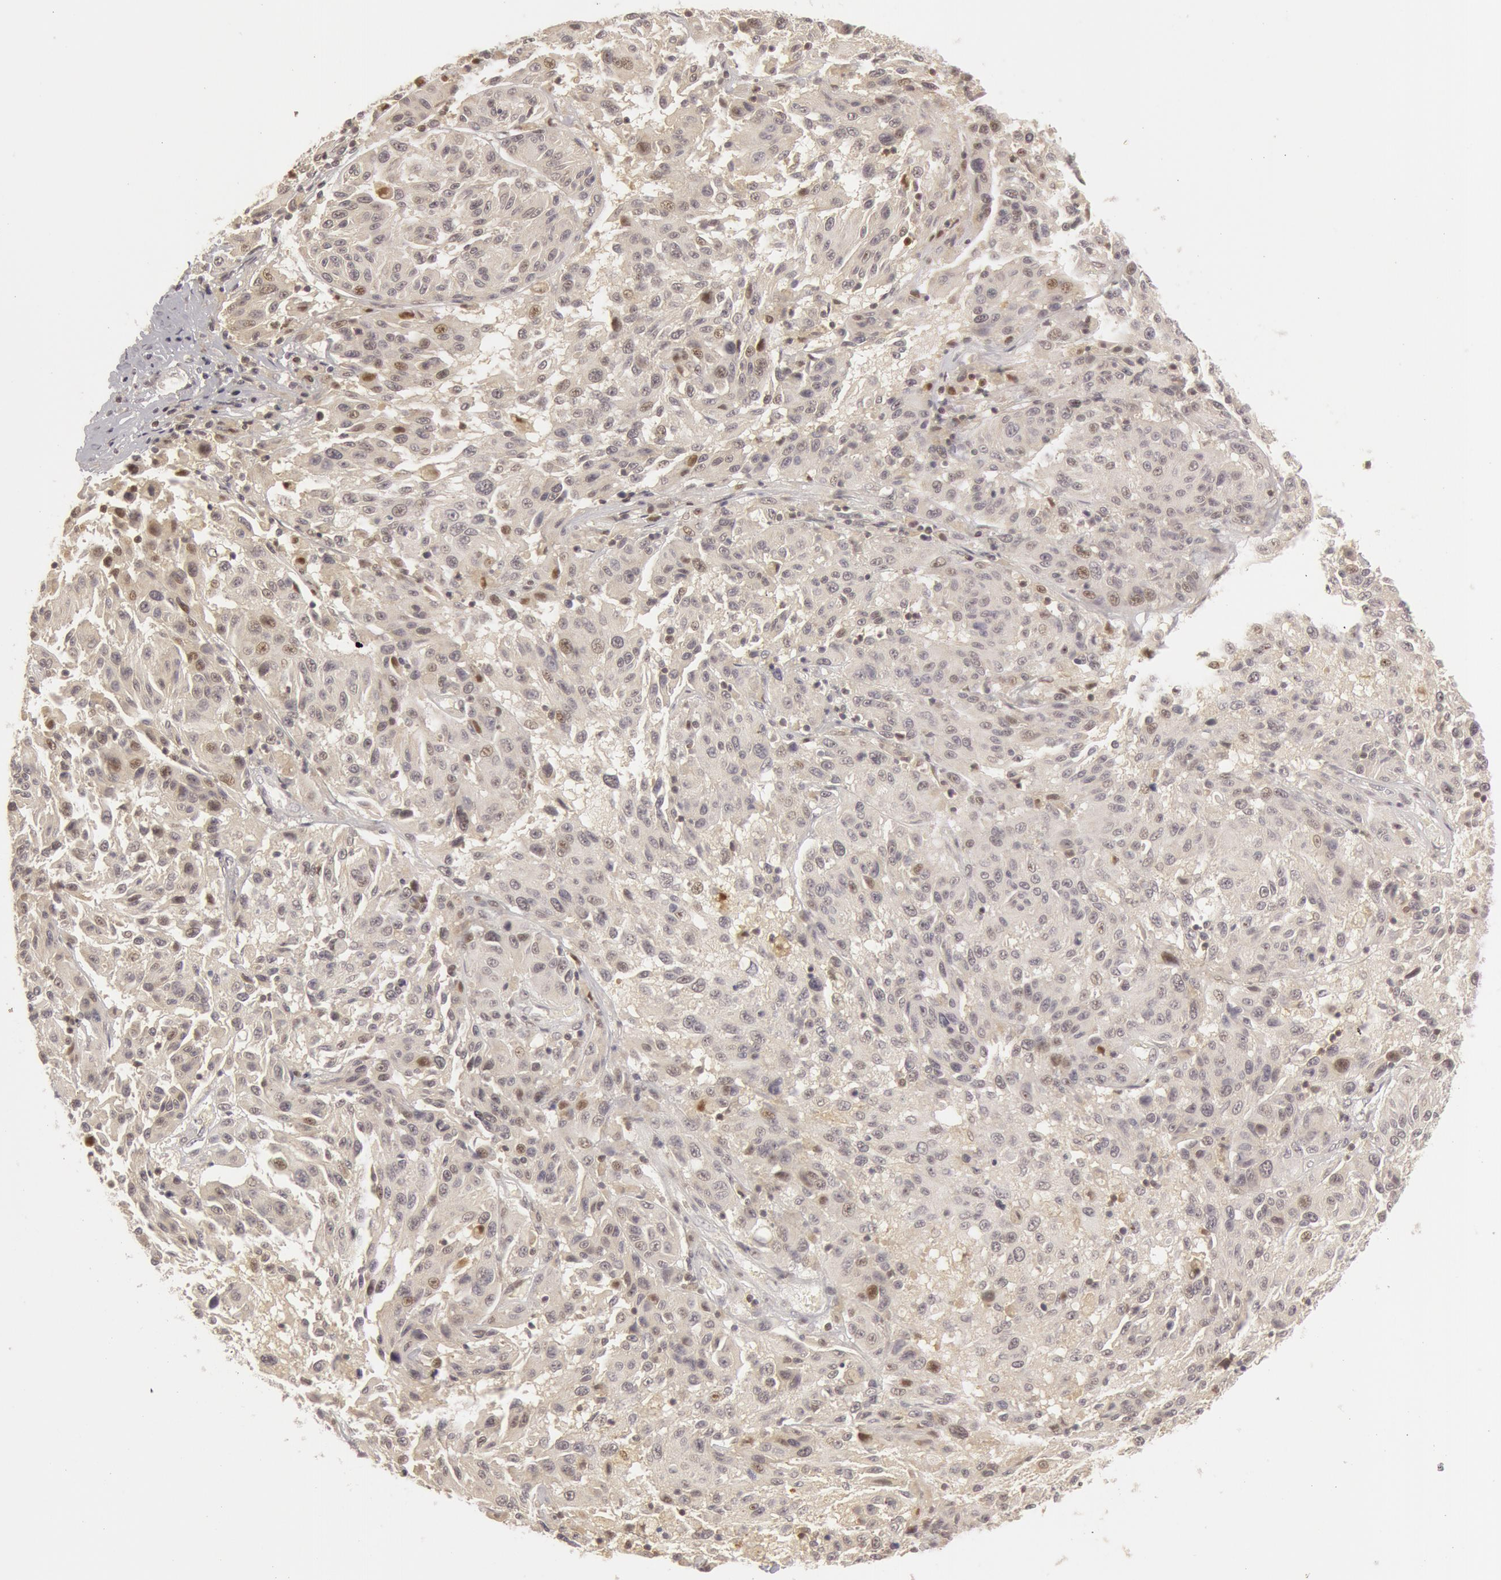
{"staining": {"intensity": "negative", "quantity": "none", "location": "none"}, "tissue": "melanoma", "cell_type": "Tumor cells", "image_type": "cancer", "snomed": [{"axis": "morphology", "description": "Malignant melanoma, NOS"}, {"axis": "topography", "description": "Skin"}], "caption": "This is a image of immunohistochemistry staining of malignant melanoma, which shows no staining in tumor cells.", "gene": "OASL", "patient": {"sex": "female", "age": 77}}